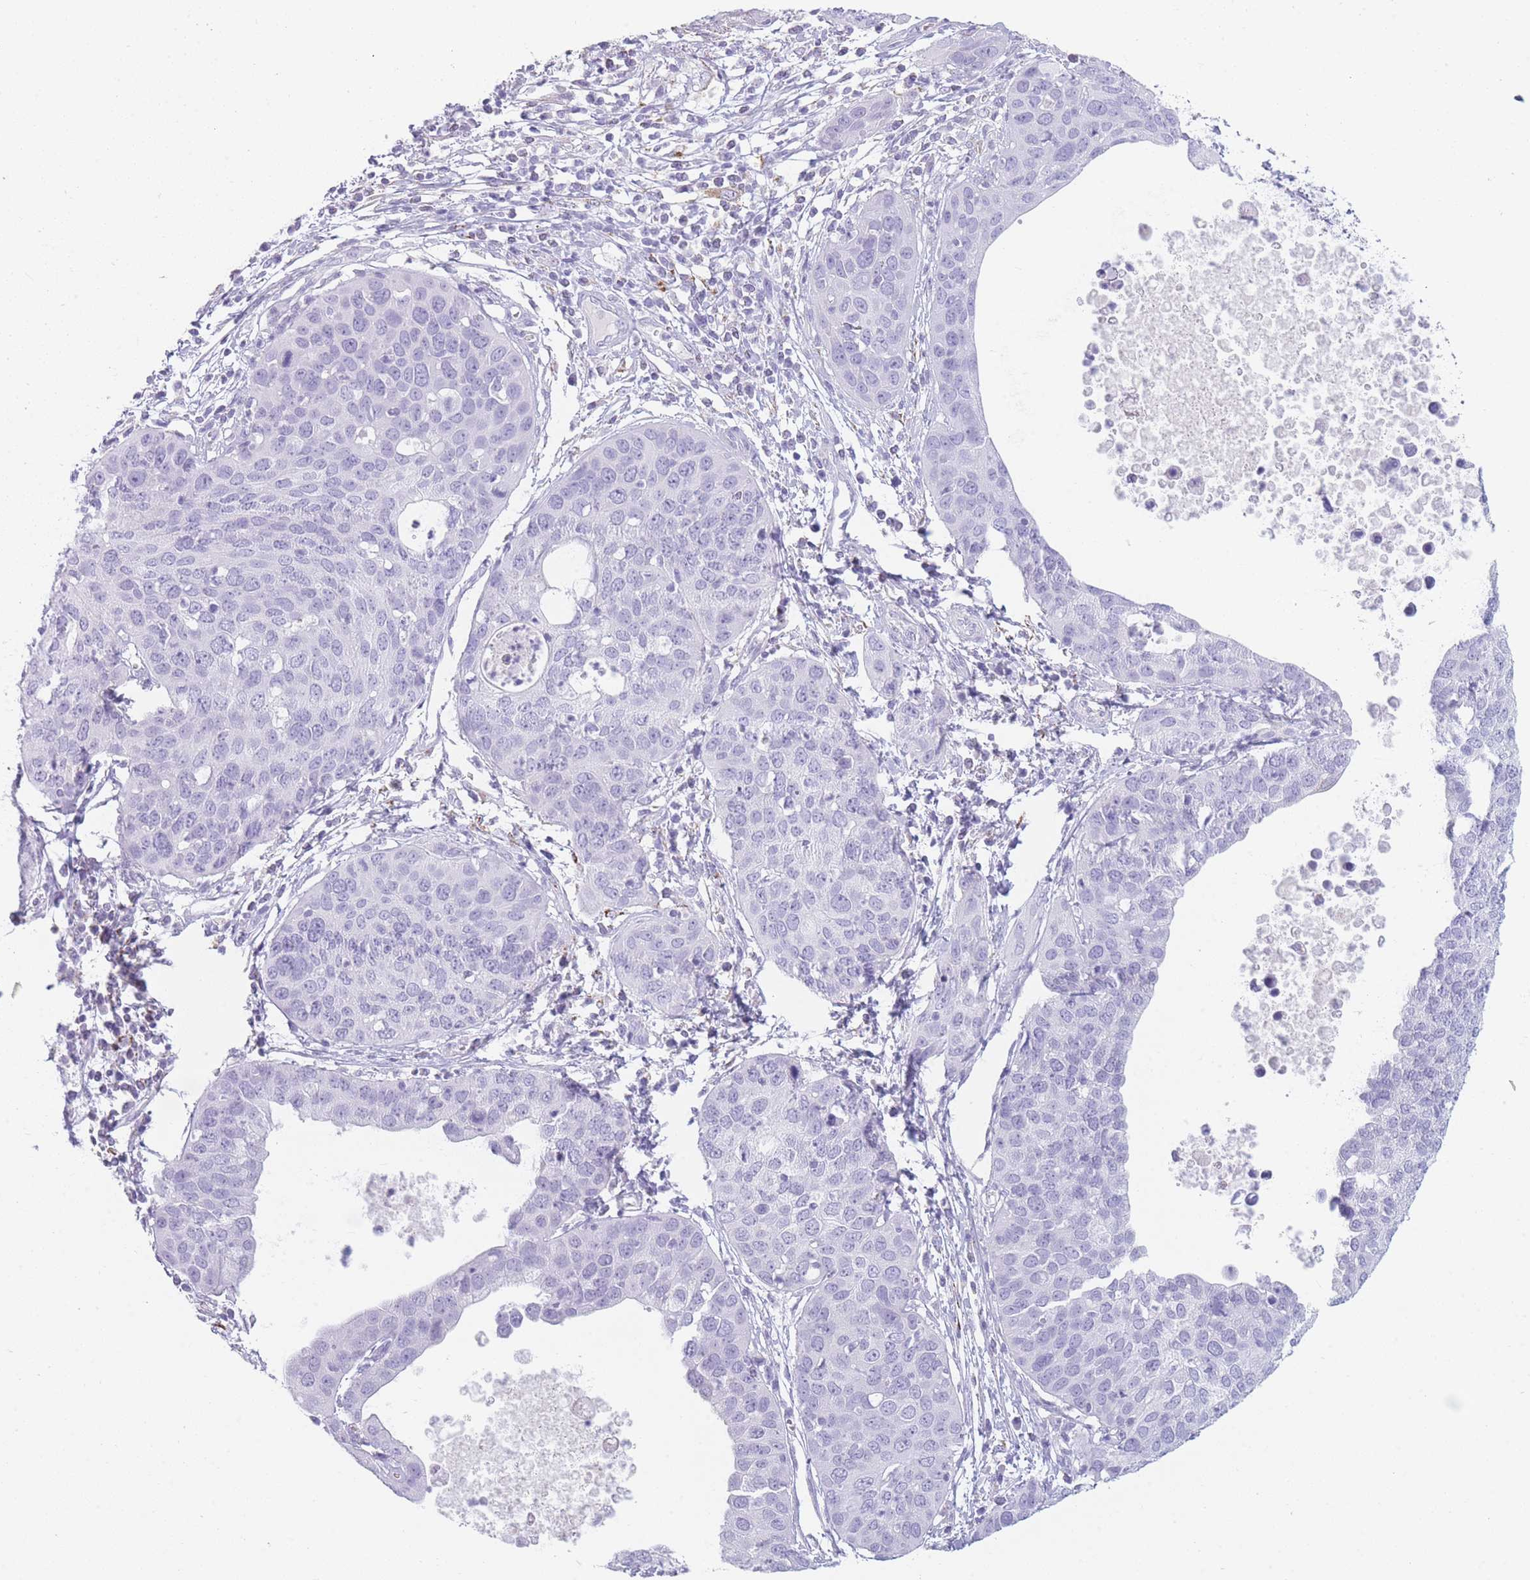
{"staining": {"intensity": "negative", "quantity": "none", "location": "none"}, "tissue": "cervical cancer", "cell_type": "Tumor cells", "image_type": "cancer", "snomed": [{"axis": "morphology", "description": "Squamous cell carcinoma, NOS"}, {"axis": "topography", "description": "Cervix"}], "caption": "DAB immunohistochemical staining of human cervical cancer shows no significant staining in tumor cells.", "gene": "GPR12", "patient": {"sex": "female", "age": 36}}